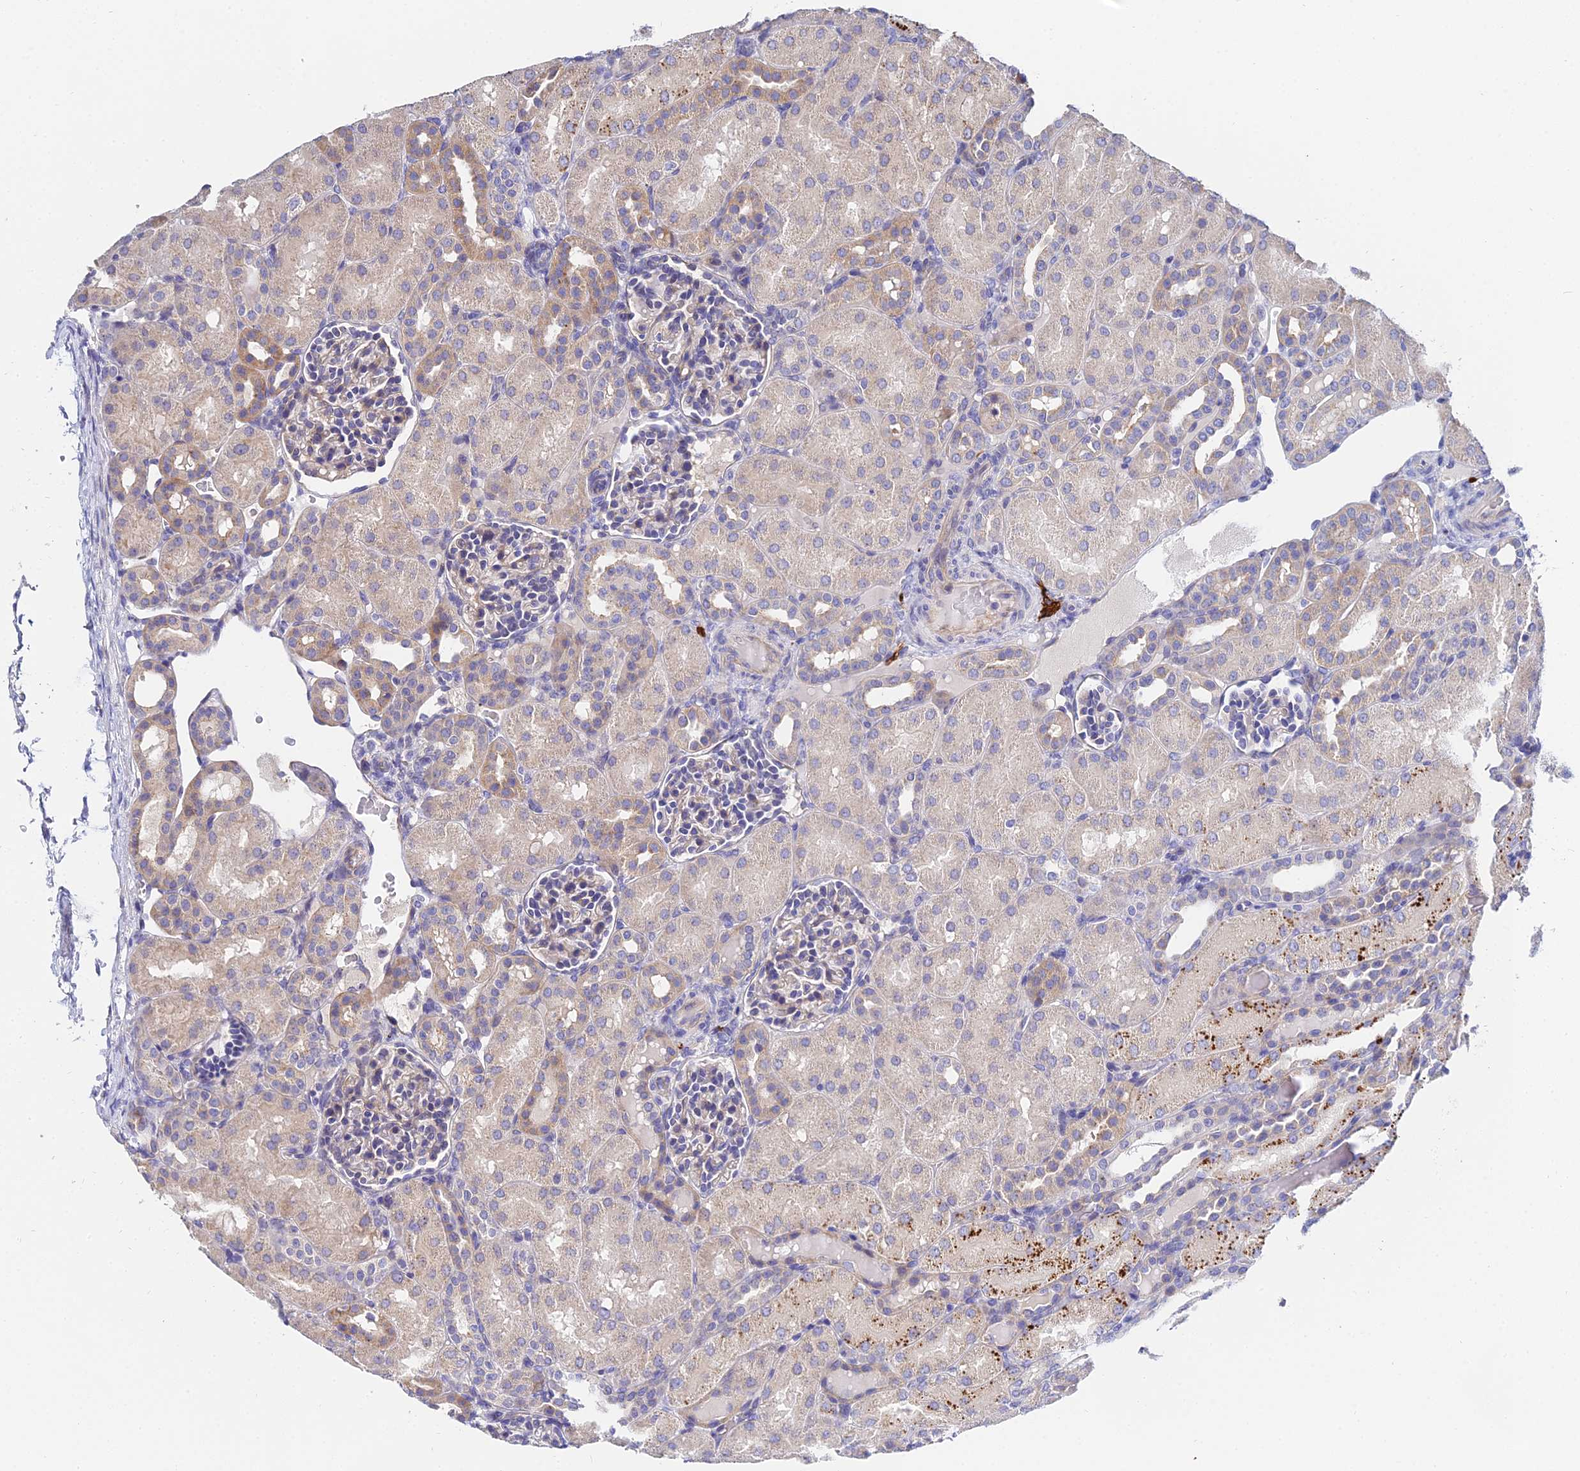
{"staining": {"intensity": "negative", "quantity": "none", "location": "none"}, "tissue": "kidney", "cell_type": "Cells in glomeruli", "image_type": "normal", "snomed": [{"axis": "morphology", "description": "Normal tissue, NOS"}, {"axis": "topography", "description": "Kidney"}], "caption": "High power microscopy image of an immunohistochemistry (IHC) photomicrograph of unremarkable kidney, revealing no significant expression in cells in glomeruli. (DAB (3,3'-diaminobenzidine) immunohistochemistry, high magnification).", "gene": "APOBEC3H", "patient": {"sex": "male", "age": 1}}